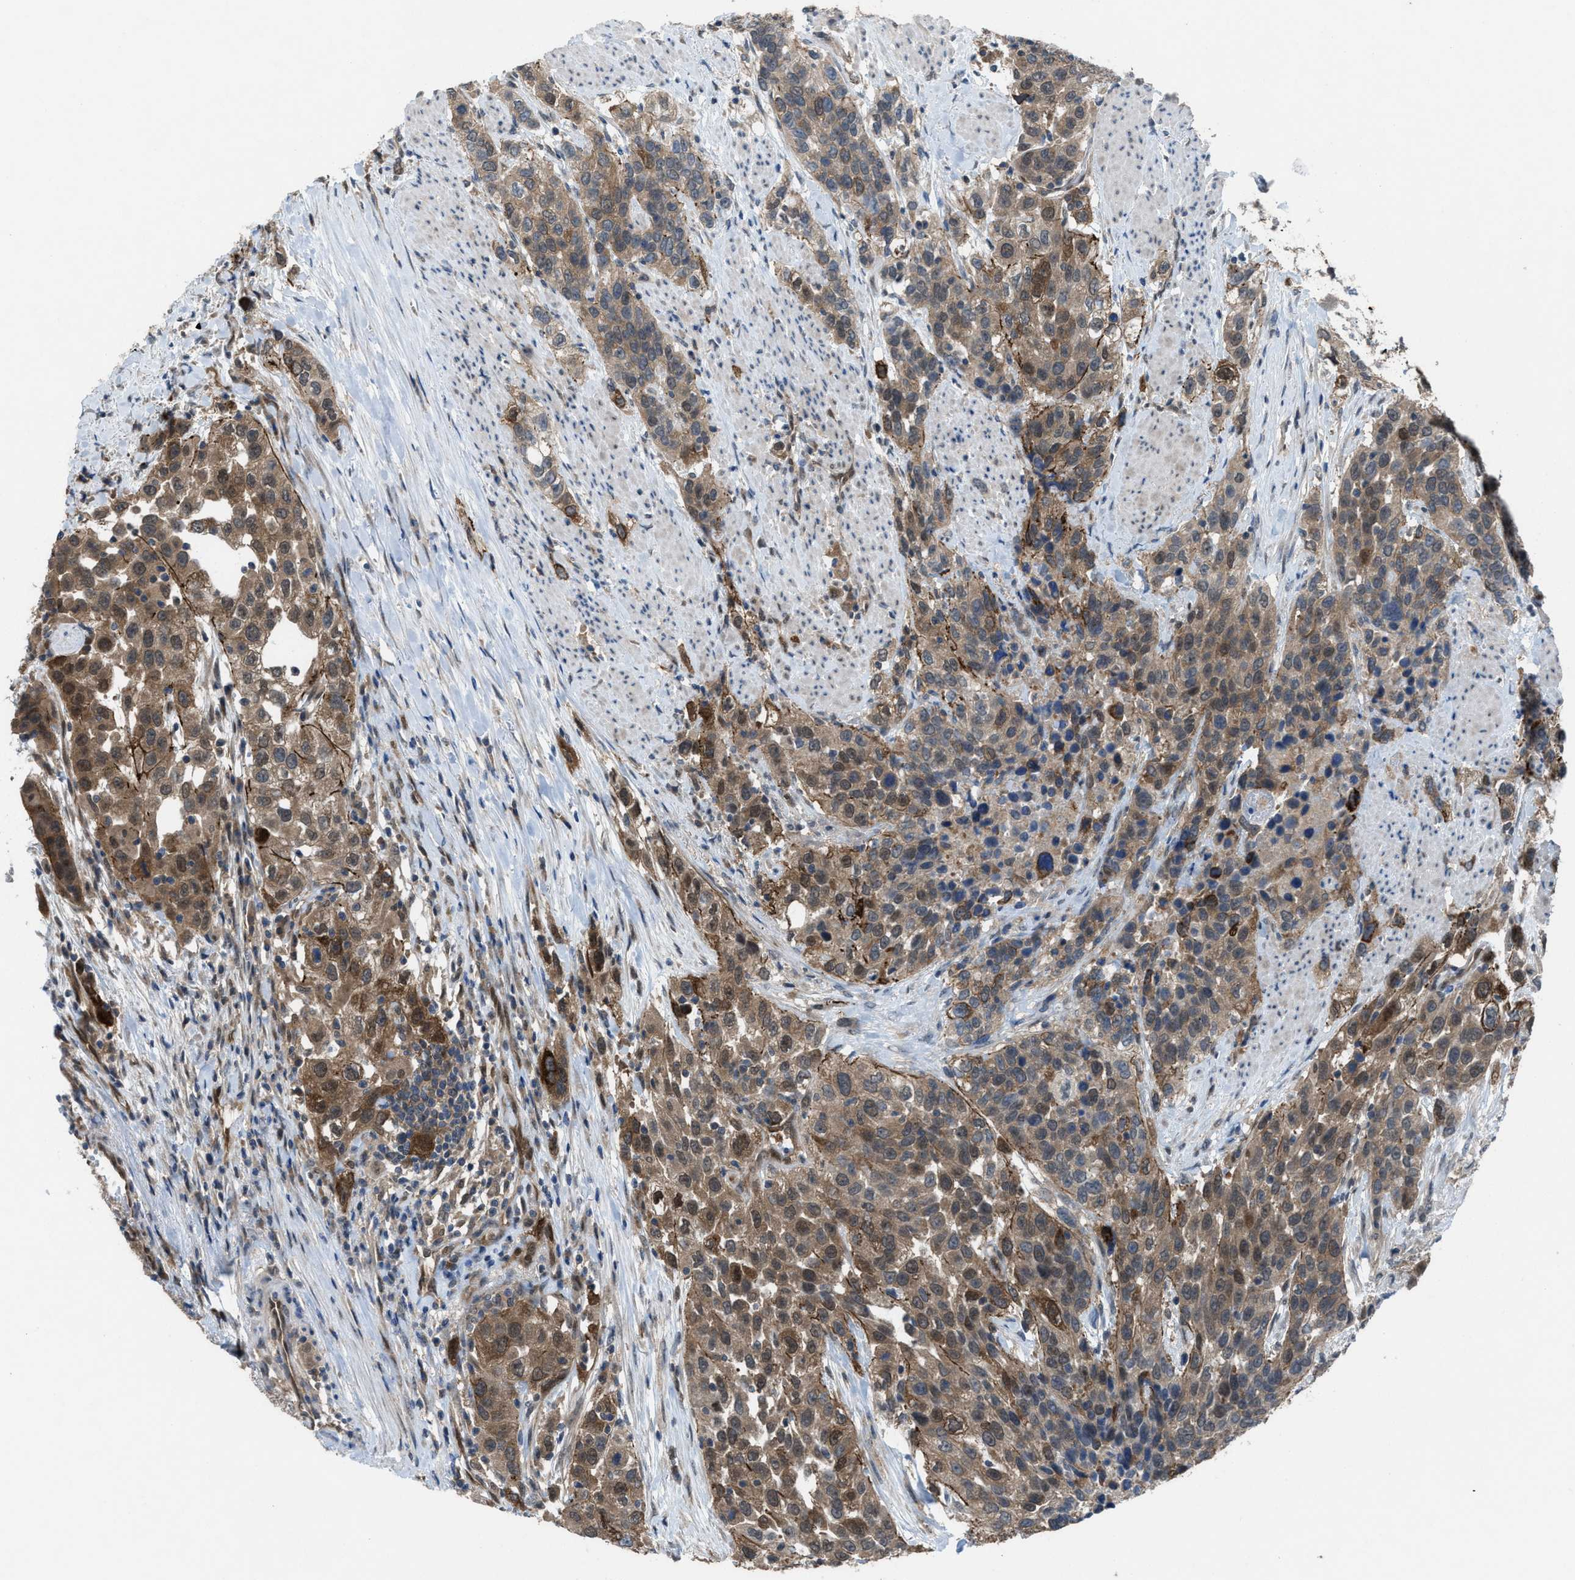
{"staining": {"intensity": "strong", "quantity": "<25%", "location": "cytoplasmic/membranous"}, "tissue": "urothelial cancer", "cell_type": "Tumor cells", "image_type": "cancer", "snomed": [{"axis": "morphology", "description": "Urothelial carcinoma, High grade"}, {"axis": "topography", "description": "Urinary bladder"}], "caption": "Urothelial carcinoma (high-grade) tissue exhibits strong cytoplasmic/membranous positivity in approximately <25% of tumor cells", "gene": "PLAA", "patient": {"sex": "female", "age": 80}}